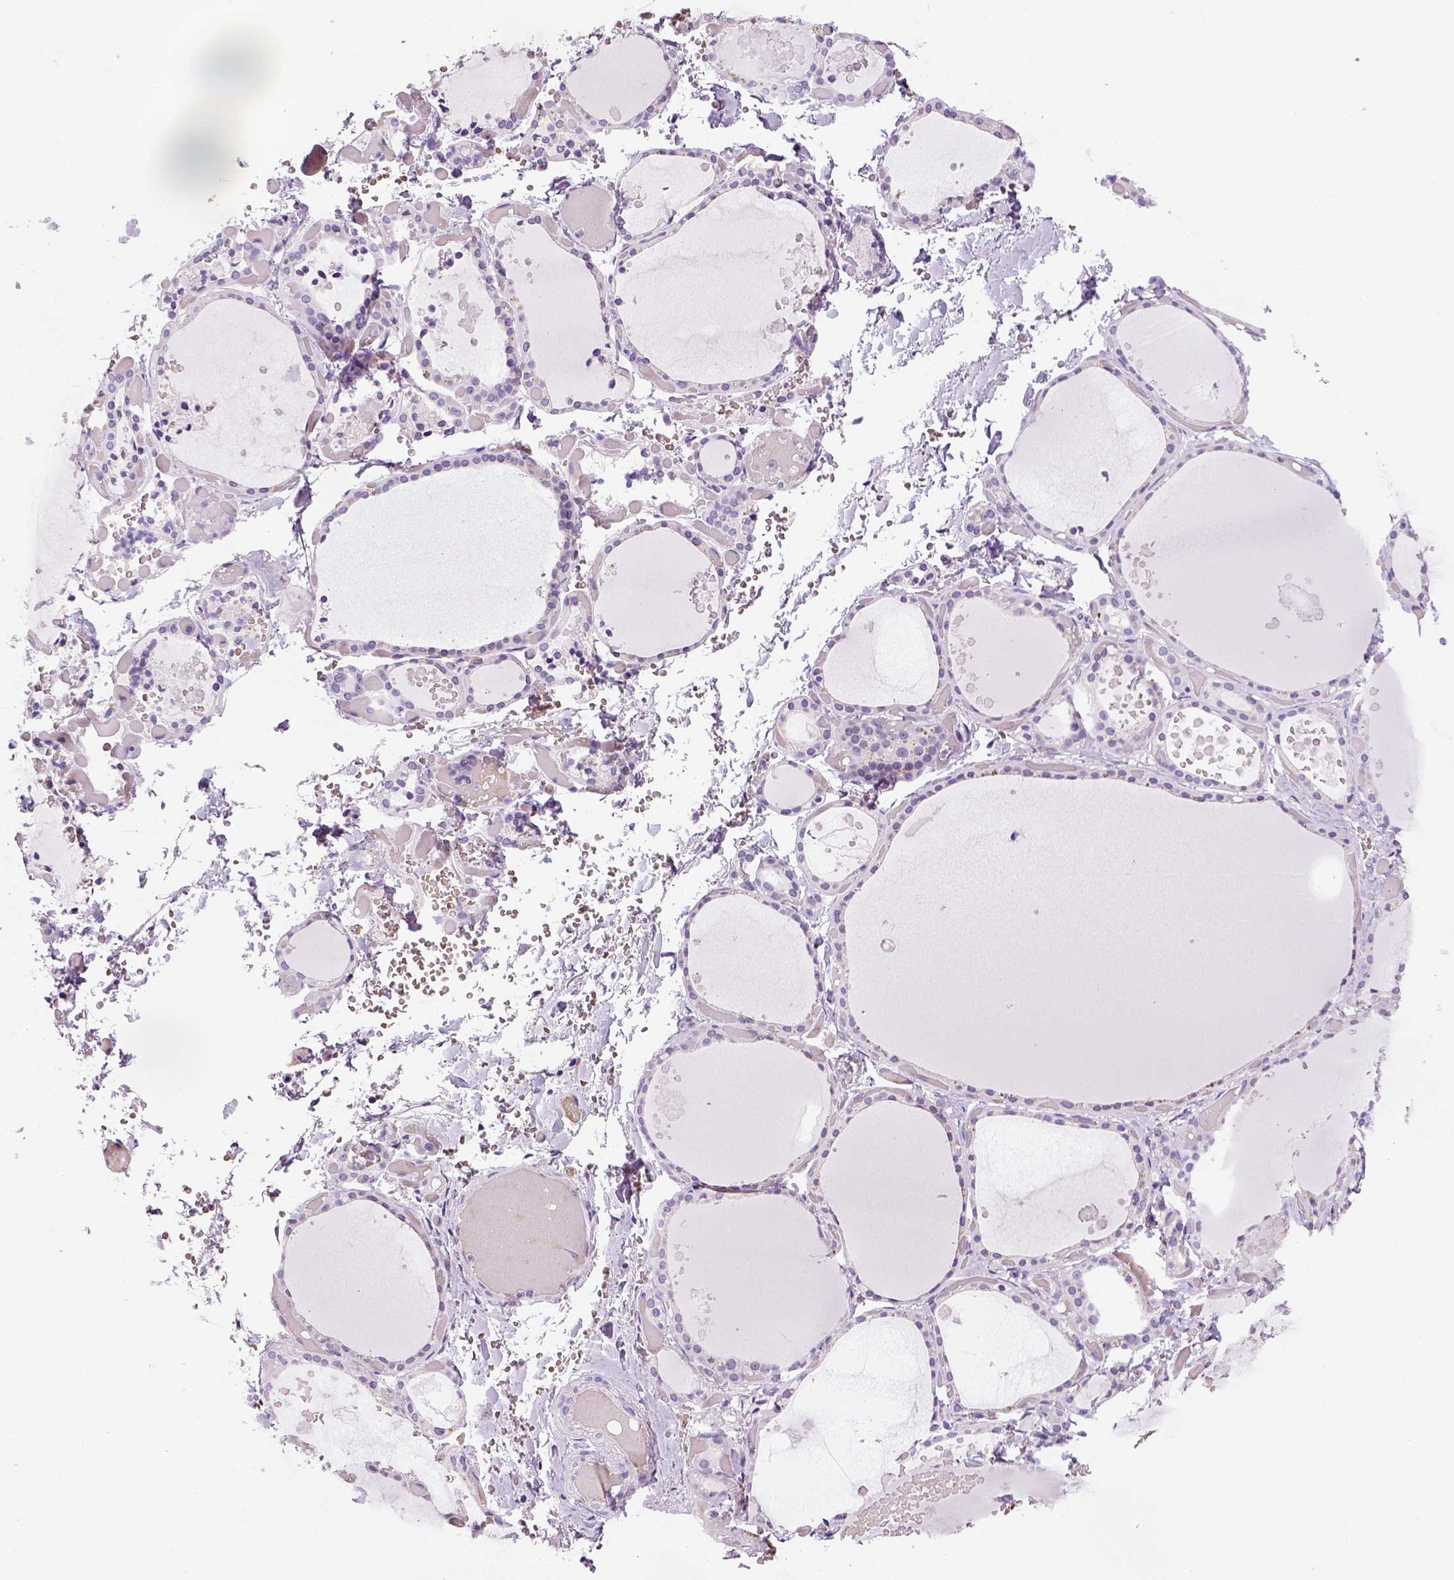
{"staining": {"intensity": "negative", "quantity": "none", "location": "none"}, "tissue": "thyroid gland", "cell_type": "Glandular cells", "image_type": "normal", "snomed": [{"axis": "morphology", "description": "Normal tissue, NOS"}, {"axis": "topography", "description": "Thyroid gland"}], "caption": "IHC micrograph of unremarkable human thyroid gland stained for a protein (brown), which reveals no positivity in glandular cells.", "gene": "ENSG00000250349", "patient": {"sex": "female", "age": 56}}